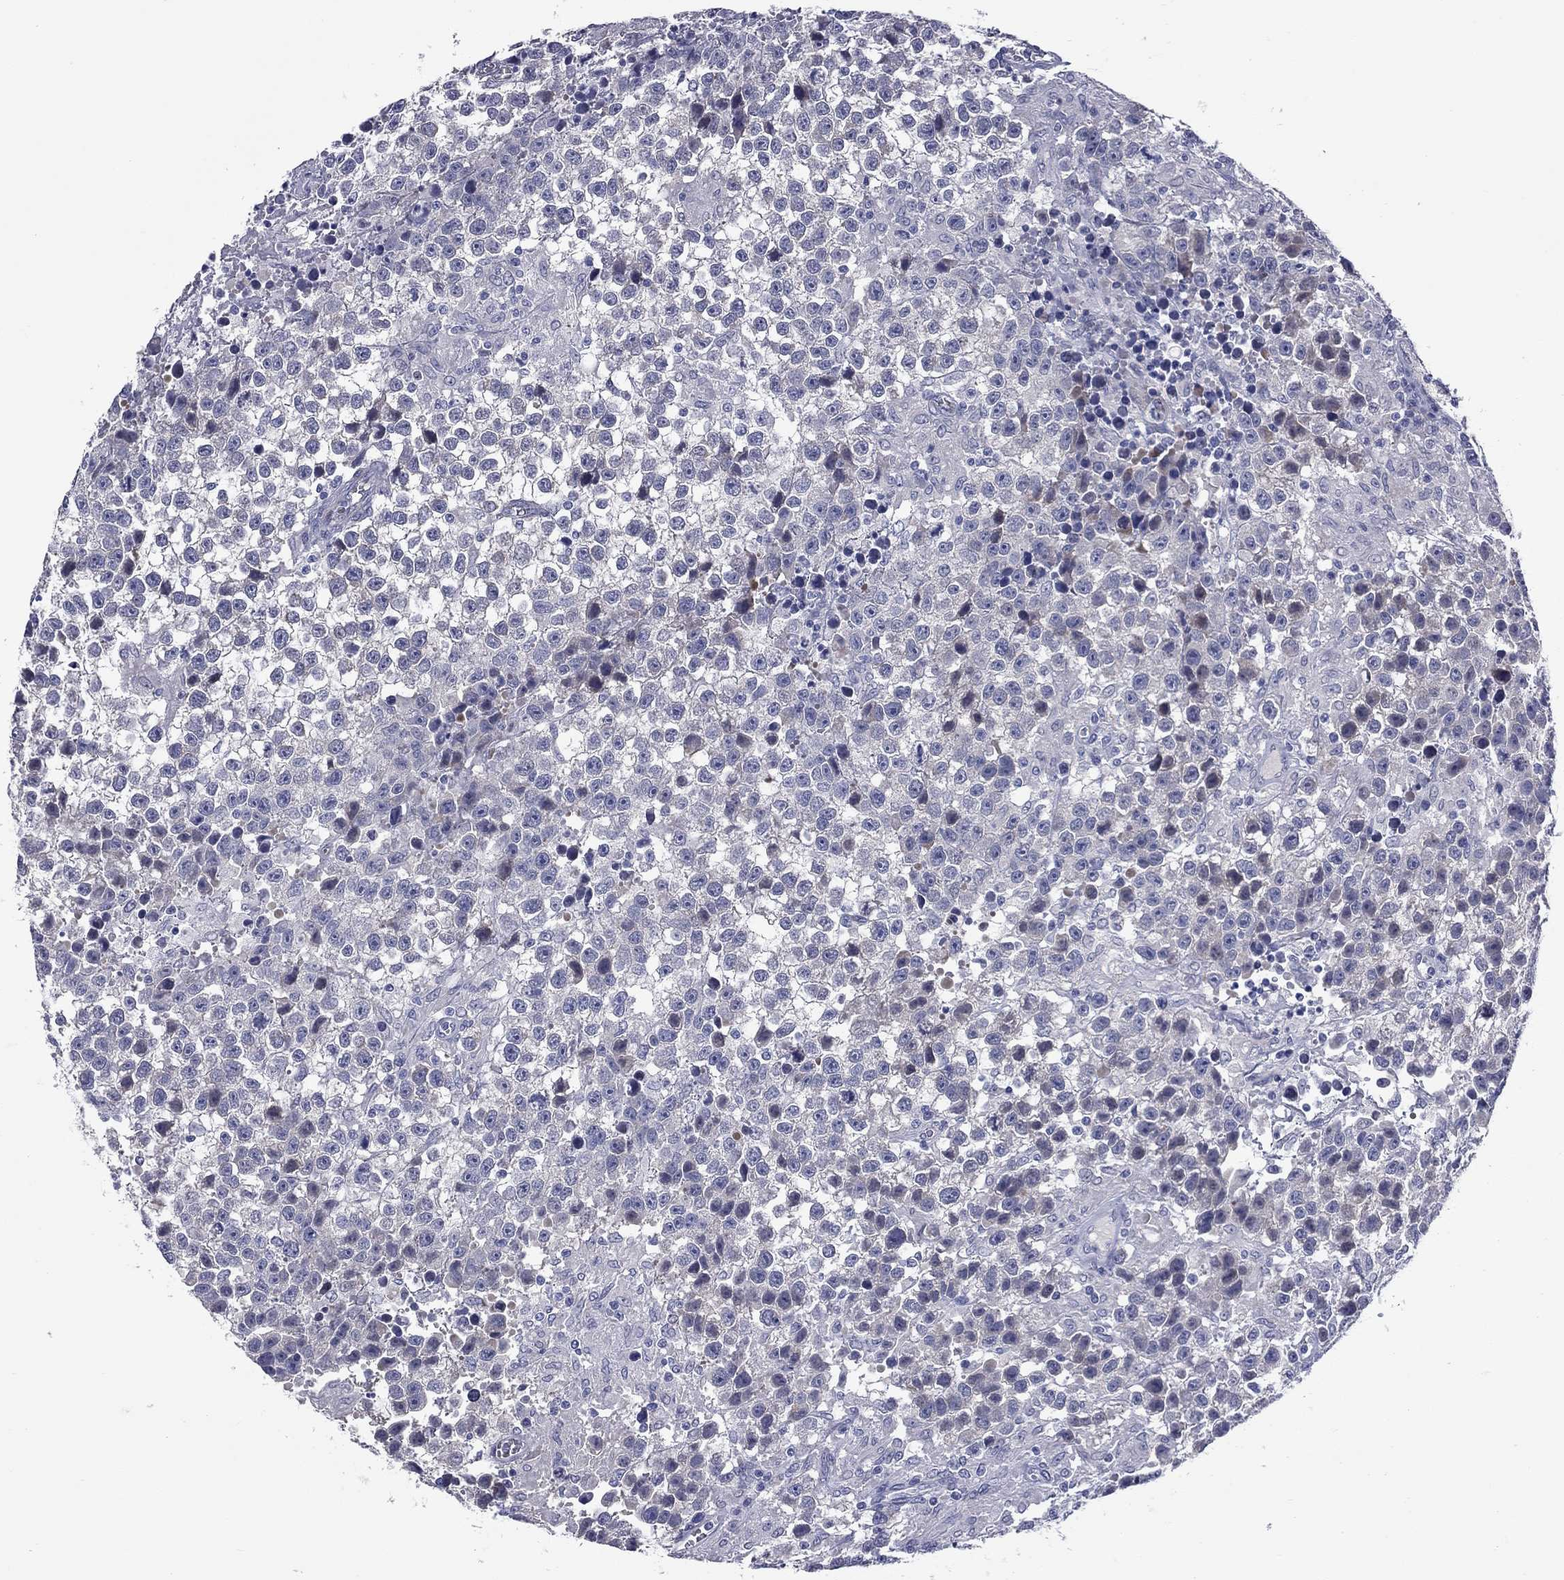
{"staining": {"intensity": "negative", "quantity": "none", "location": "none"}, "tissue": "testis cancer", "cell_type": "Tumor cells", "image_type": "cancer", "snomed": [{"axis": "morphology", "description": "Seminoma, NOS"}, {"axis": "topography", "description": "Testis"}], "caption": "Immunohistochemical staining of human testis cancer (seminoma) demonstrates no significant positivity in tumor cells.", "gene": "UNC119B", "patient": {"sex": "male", "age": 43}}